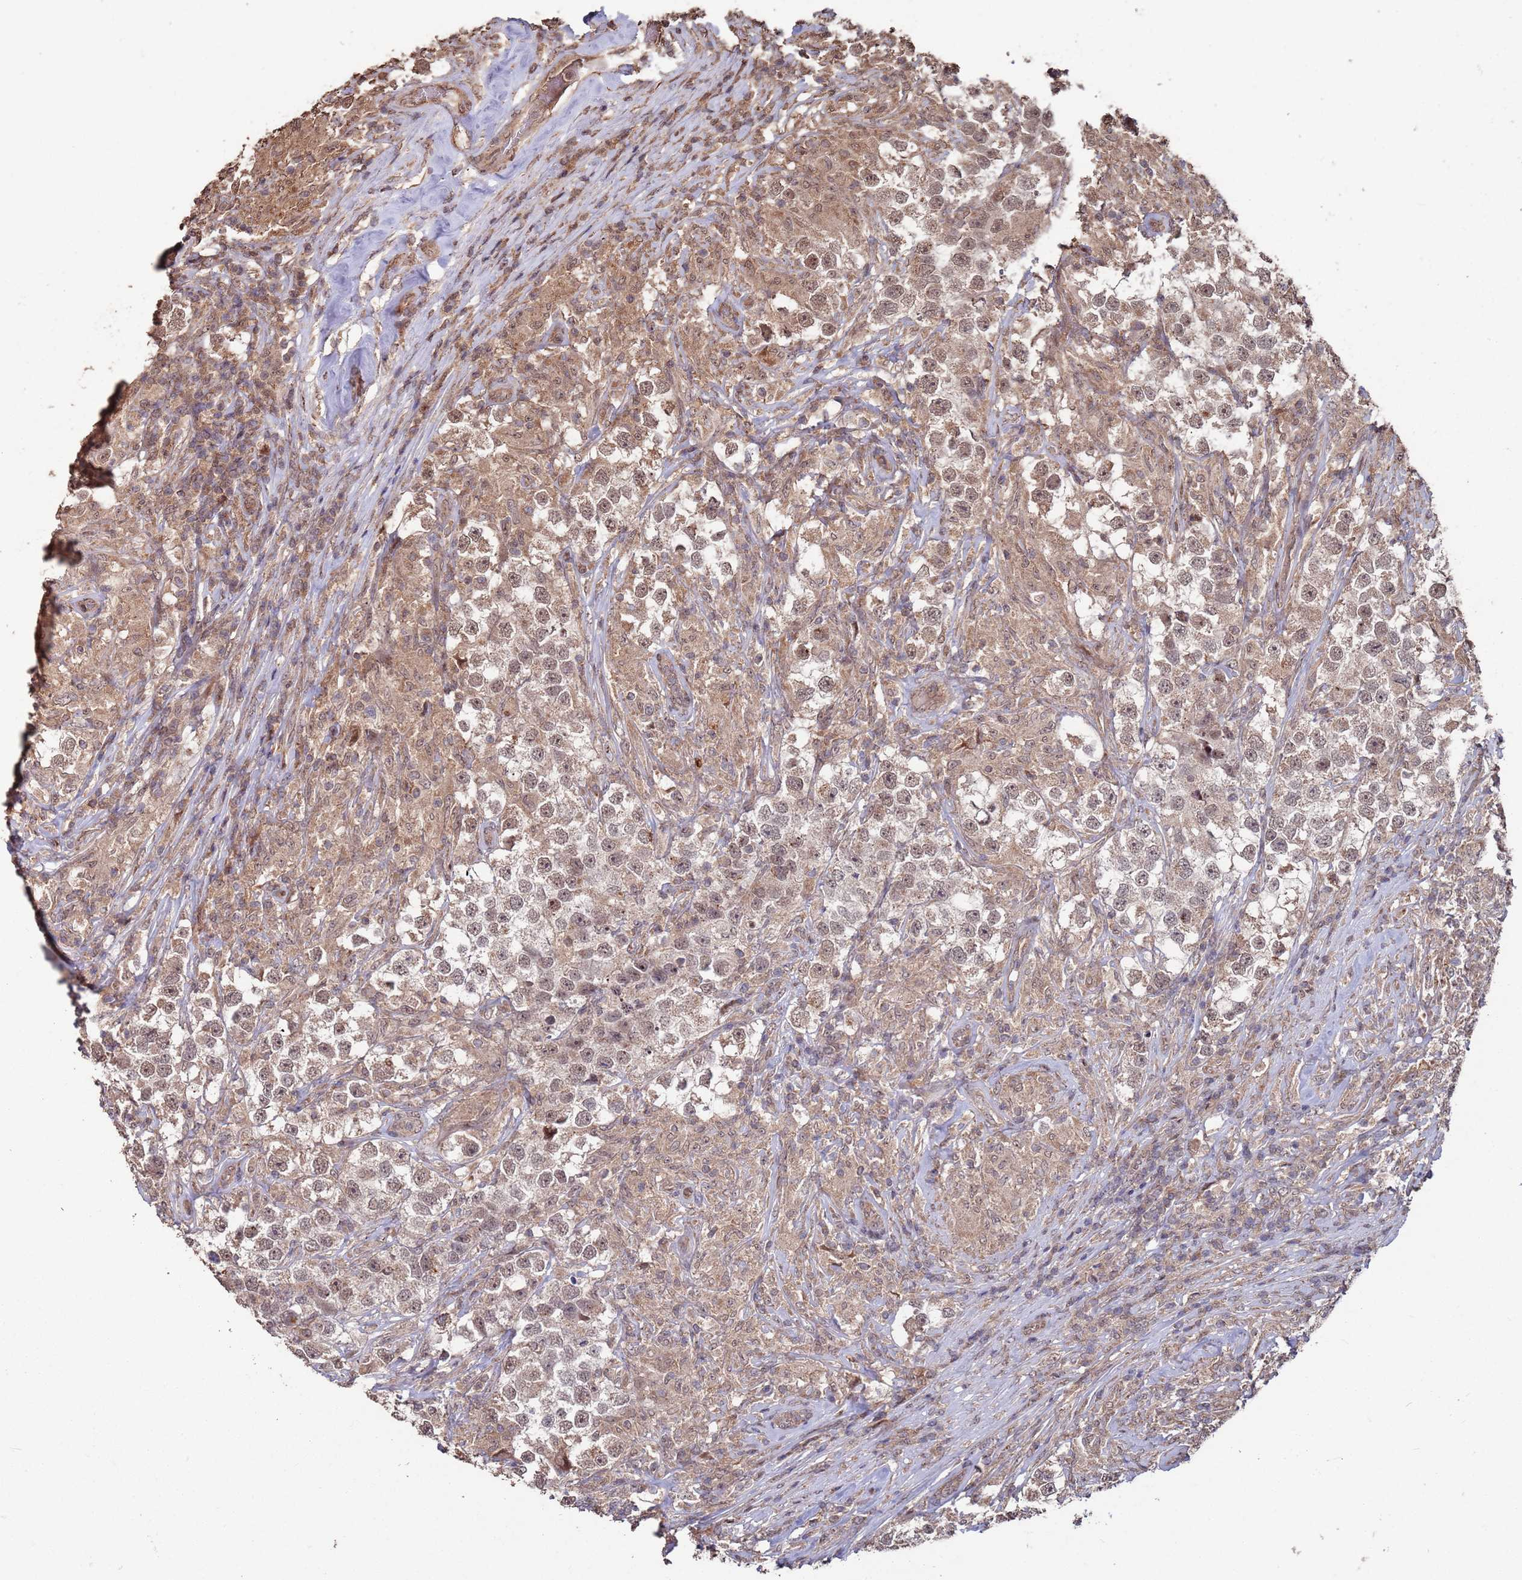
{"staining": {"intensity": "weak", "quantity": ">75%", "location": "nuclear"}, "tissue": "testis cancer", "cell_type": "Tumor cells", "image_type": "cancer", "snomed": [{"axis": "morphology", "description": "Seminoma, NOS"}, {"axis": "topography", "description": "Testis"}], "caption": "The micrograph reveals staining of testis cancer, revealing weak nuclear protein positivity (brown color) within tumor cells. (brown staining indicates protein expression, while blue staining denotes nuclei).", "gene": "PRR7", "patient": {"sex": "male", "age": 46}}